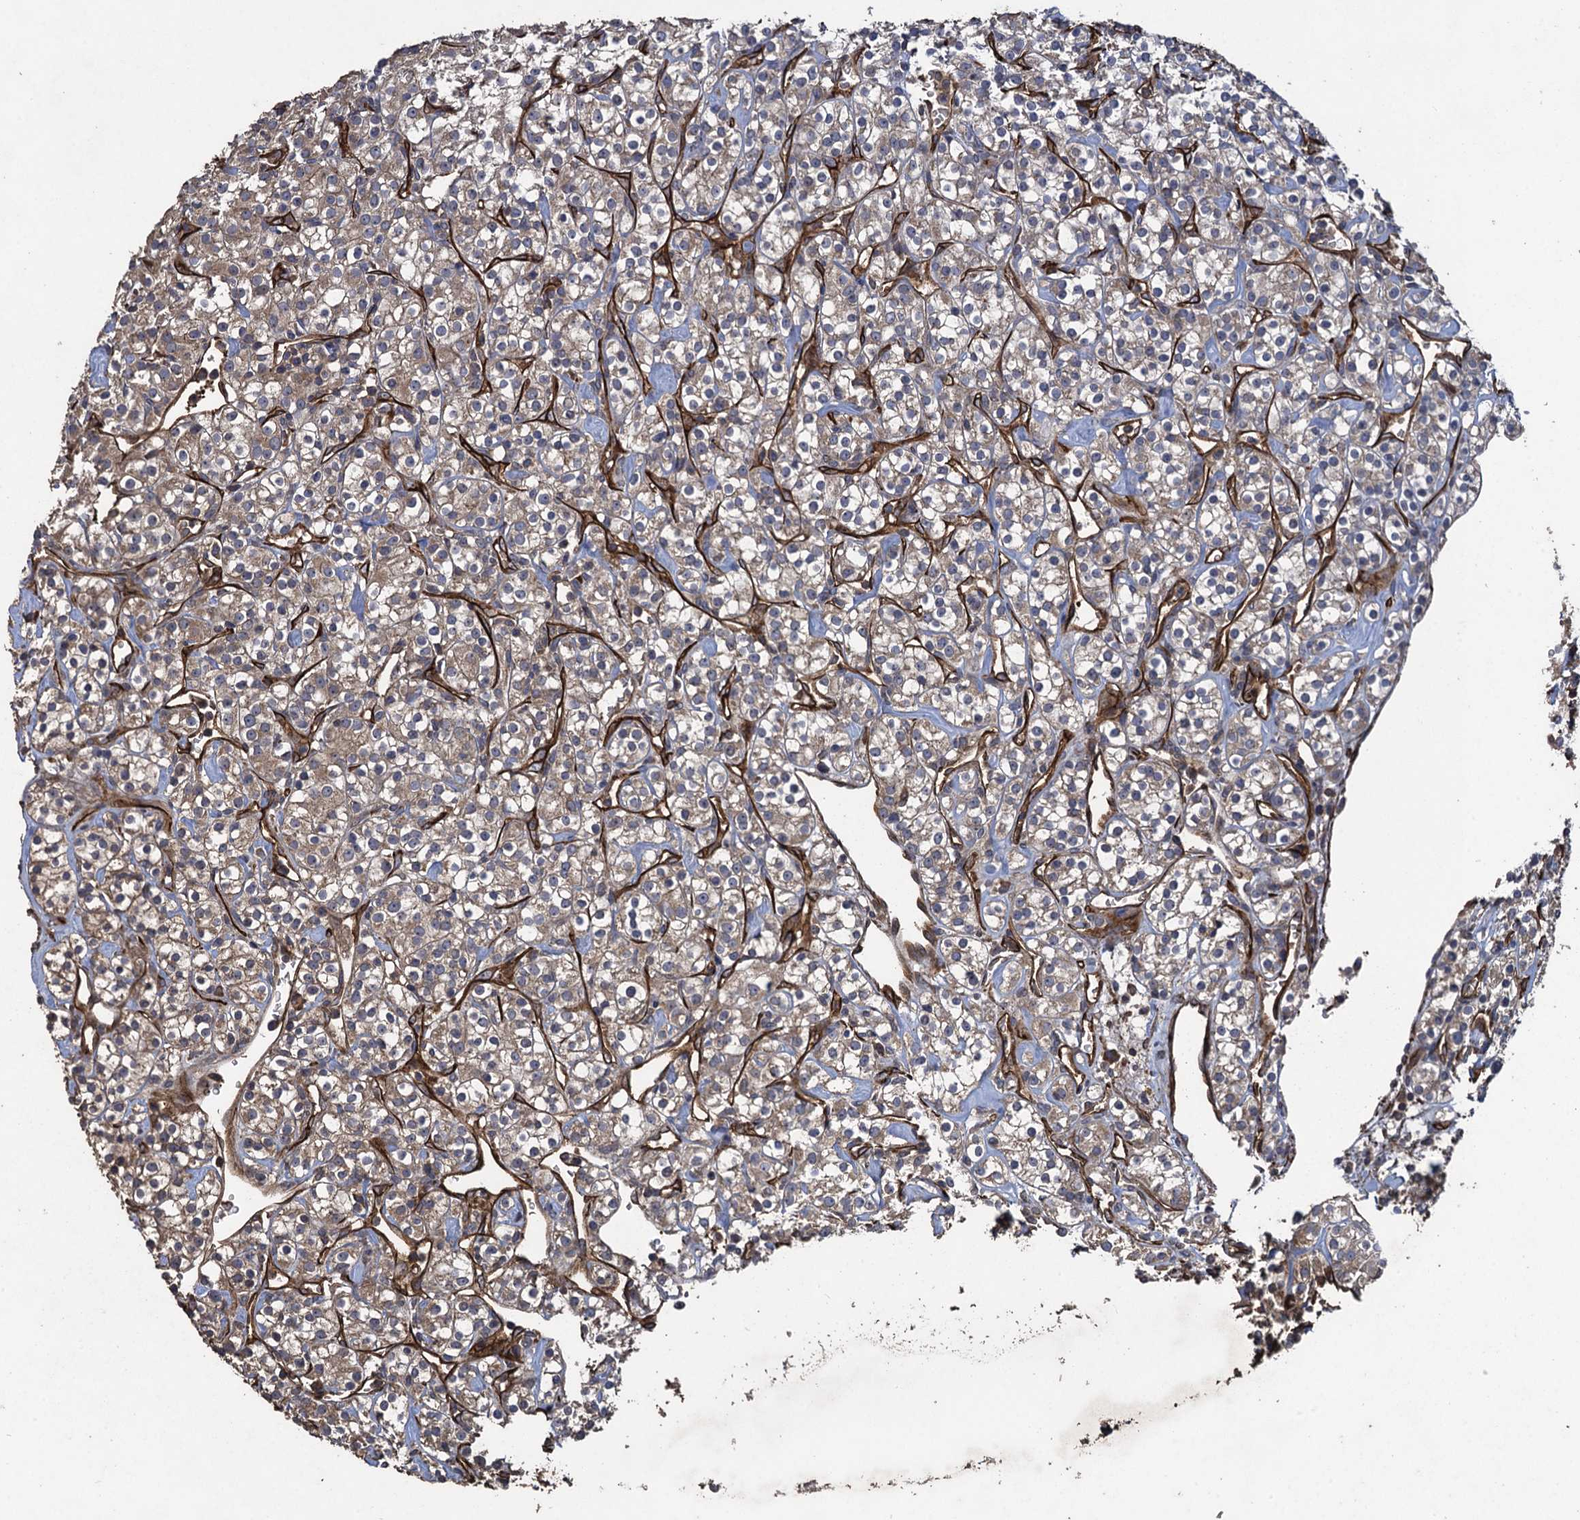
{"staining": {"intensity": "weak", "quantity": "25%-75%", "location": "cytoplasmic/membranous"}, "tissue": "renal cancer", "cell_type": "Tumor cells", "image_type": "cancer", "snomed": [{"axis": "morphology", "description": "Adenocarcinoma, NOS"}, {"axis": "topography", "description": "Kidney"}], "caption": "Immunohistochemistry (DAB) staining of human renal cancer exhibits weak cytoplasmic/membranous protein staining in approximately 25%-75% of tumor cells.", "gene": "TXNDC11", "patient": {"sex": "male", "age": 77}}